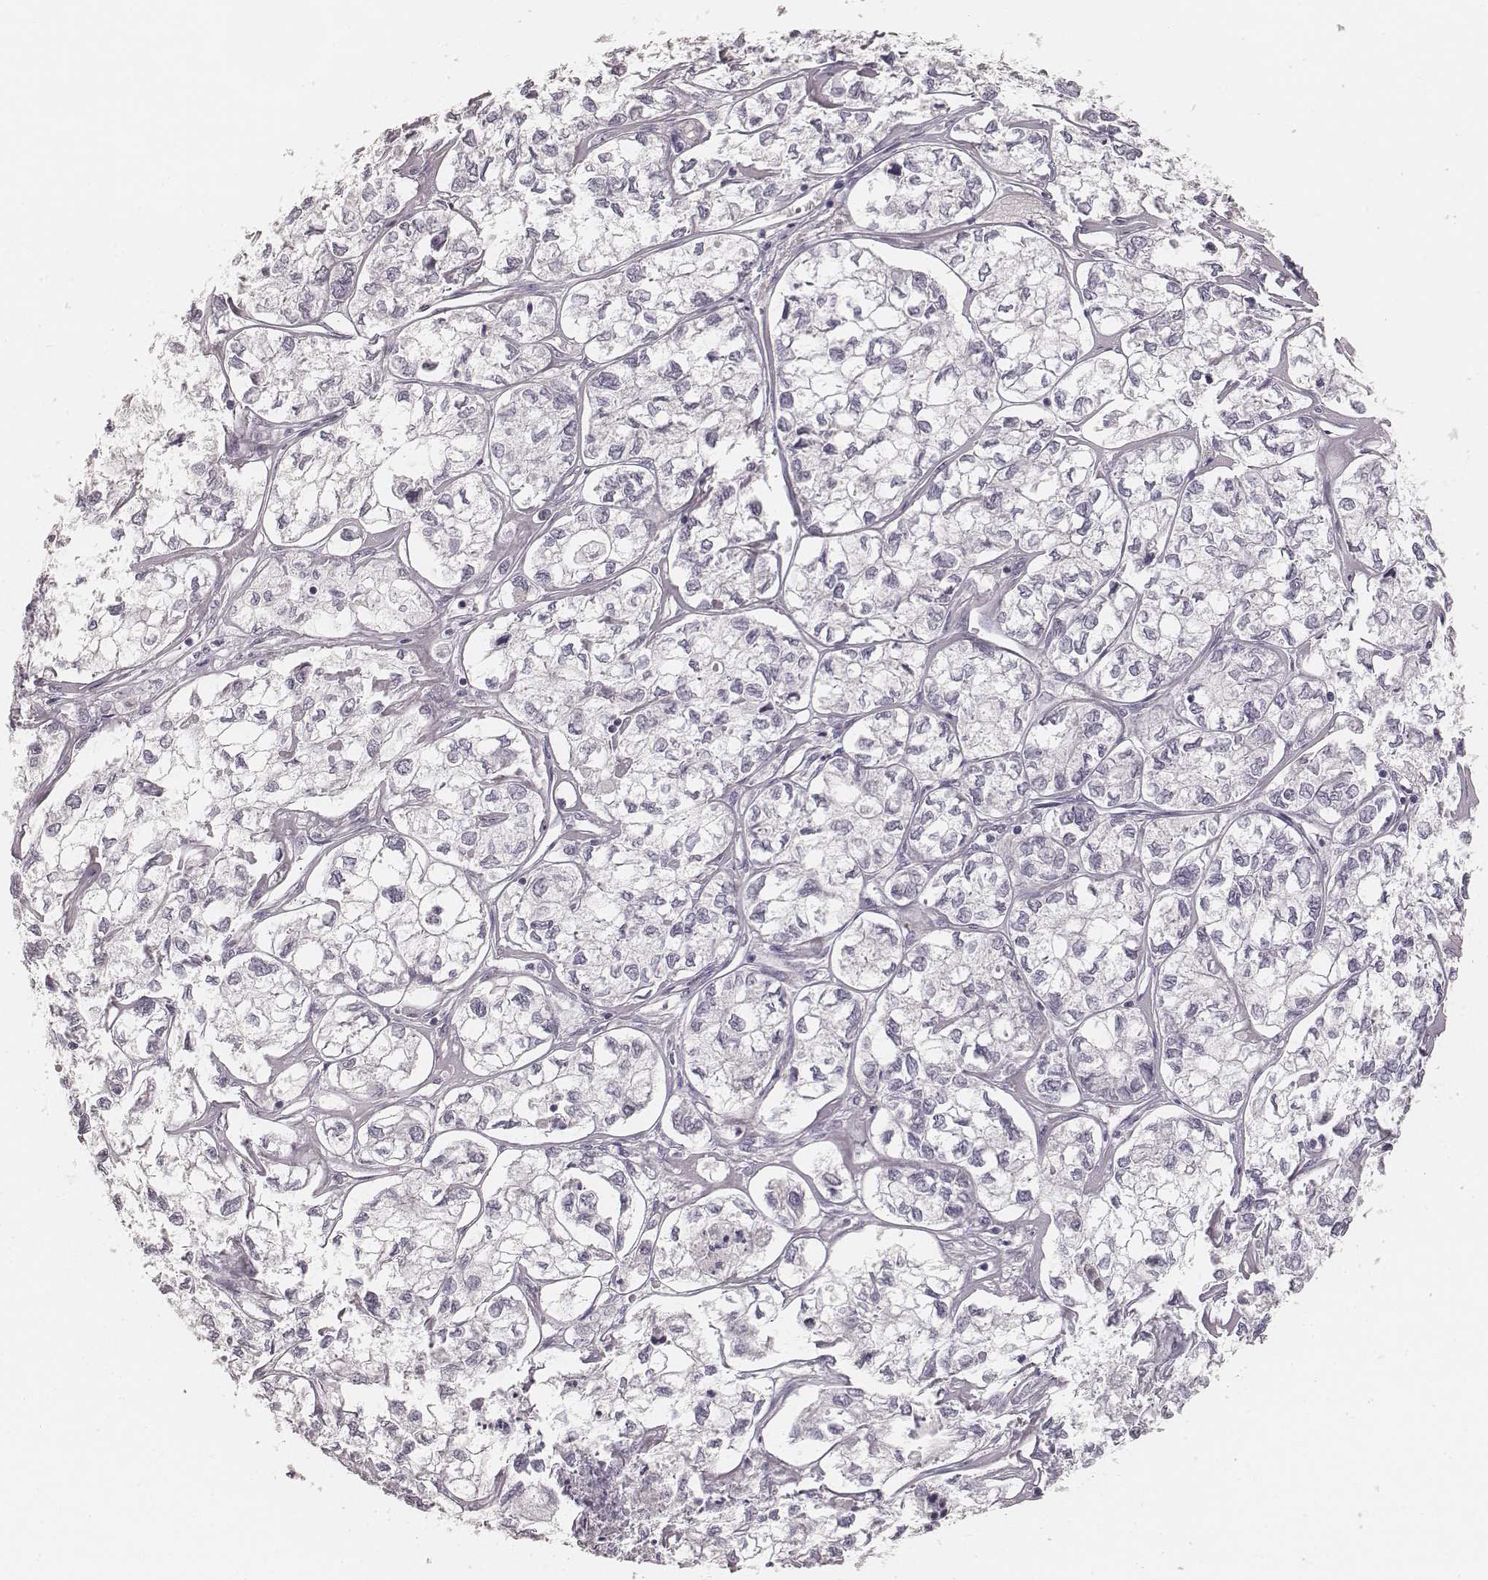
{"staining": {"intensity": "negative", "quantity": "none", "location": "none"}, "tissue": "ovarian cancer", "cell_type": "Tumor cells", "image_type": "cancer", "snomed": [{"axis": "morphology", "description": "Carcinoma, endometroid"}, {"axis": "topography", "description": "Ovary"}], "caption": "IHC histopathology image of ovarian cancer (endometroid carcinoma) stained for a protein (brown), which exhibits no staining in tumor cells.", "gene": "HNF4G", "patient": {"sex": "female", "age": 64}}